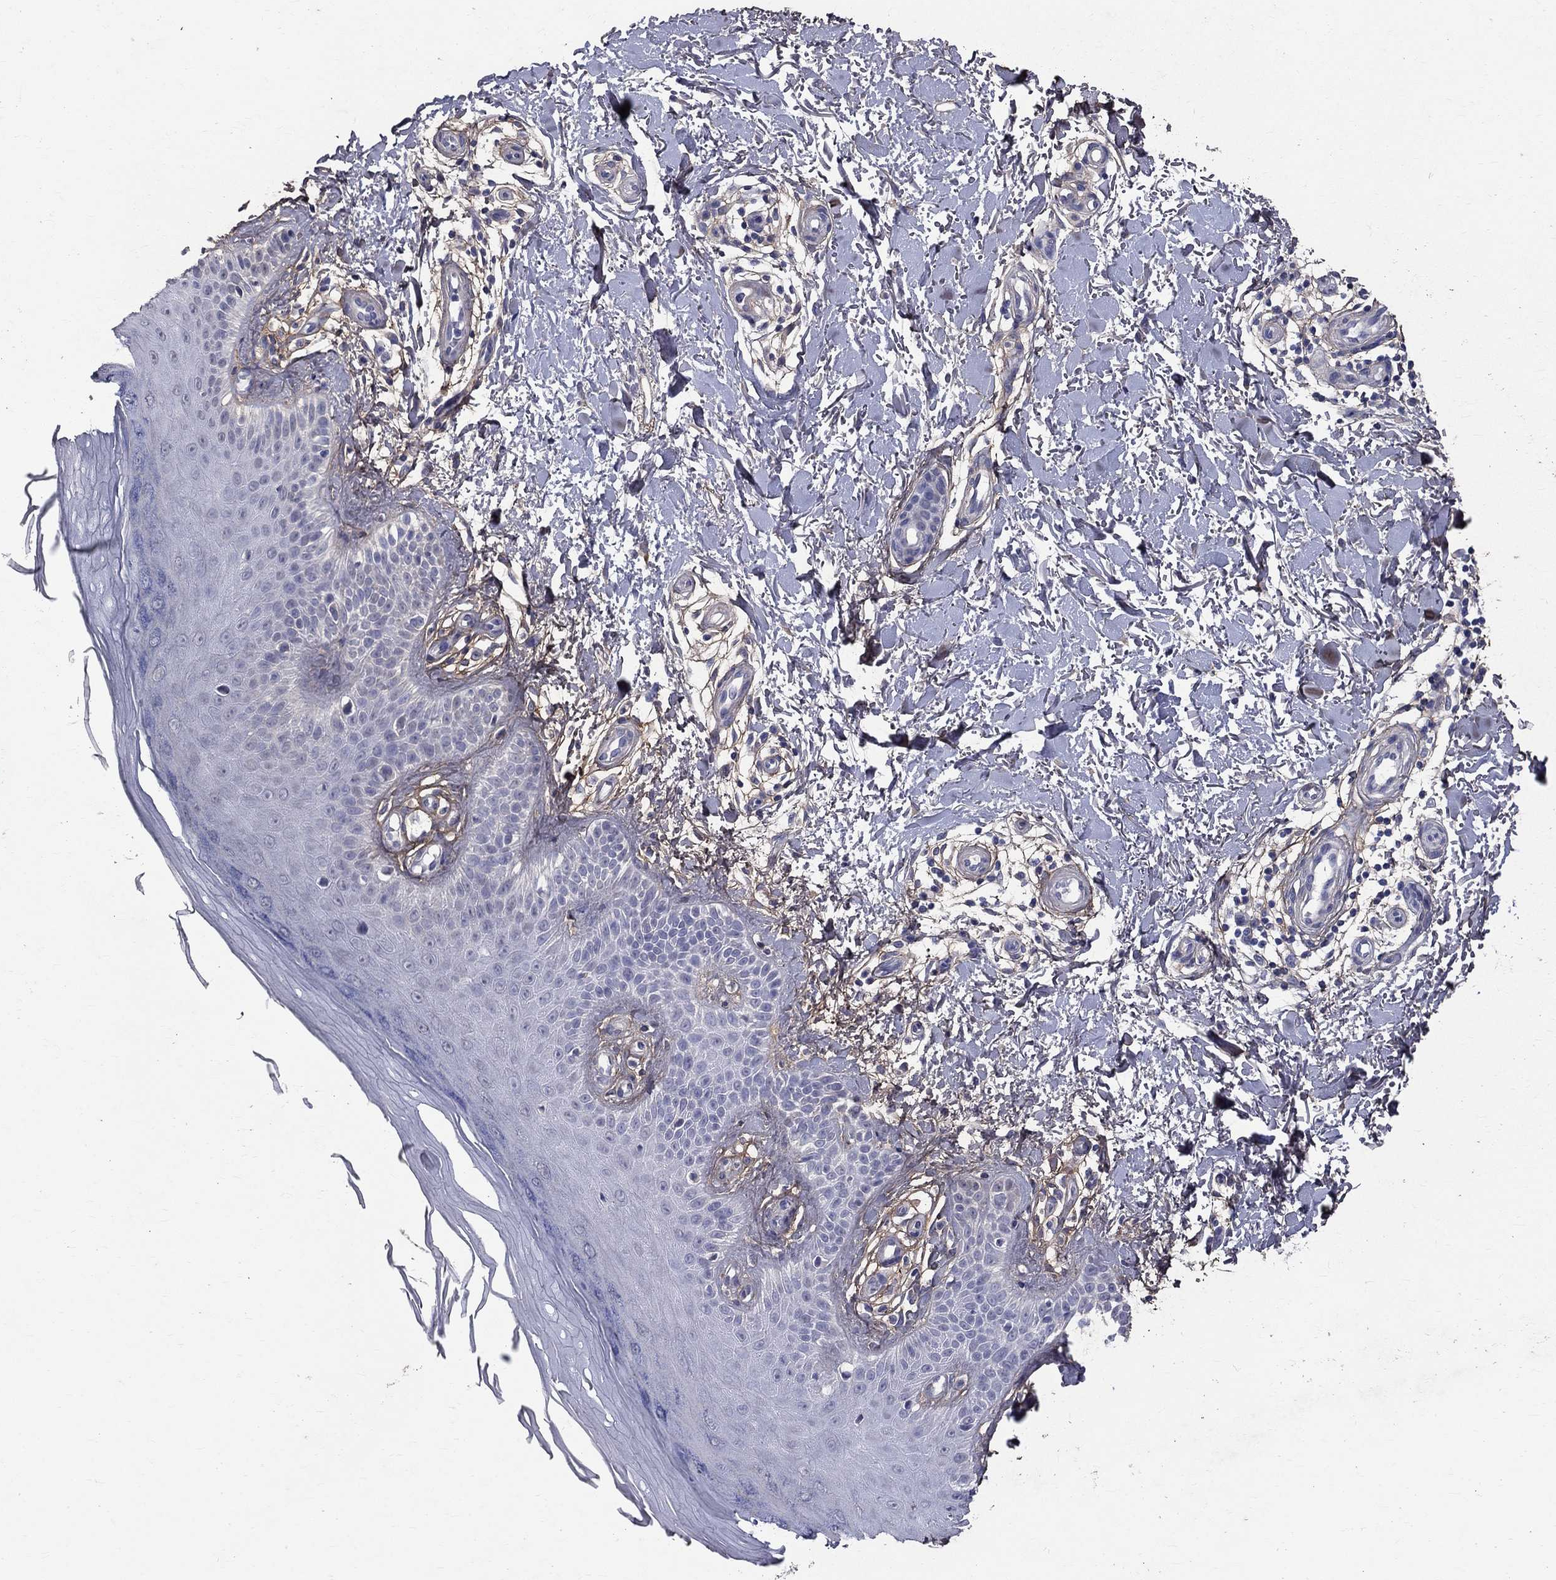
{"staining": {"intensity": "negative", "quantity": "none", "location": "none"}, "tissue": "skin", "cell_type": "Fibroblasts", "image_type": "normal", "snomed": [{"axis": "morphology", "description": "Normal tissue, NOS"}, {"axis": "morphology", "description": "Inflammation, NOS"}, {"axis": "morphology", "description": "Fibrosis, NOS"}, {"axis": "topography", "description": "Skin"}], "caption": "Skin was stained to show a protein in brown. There is no significant staining in fibroblasts. The staining is performed using DAB brown chromogen with nuclei counter-stained in using hematoxylin.", "gene": "ANXA10", "patient": {"sex": "male", "age": 71}}